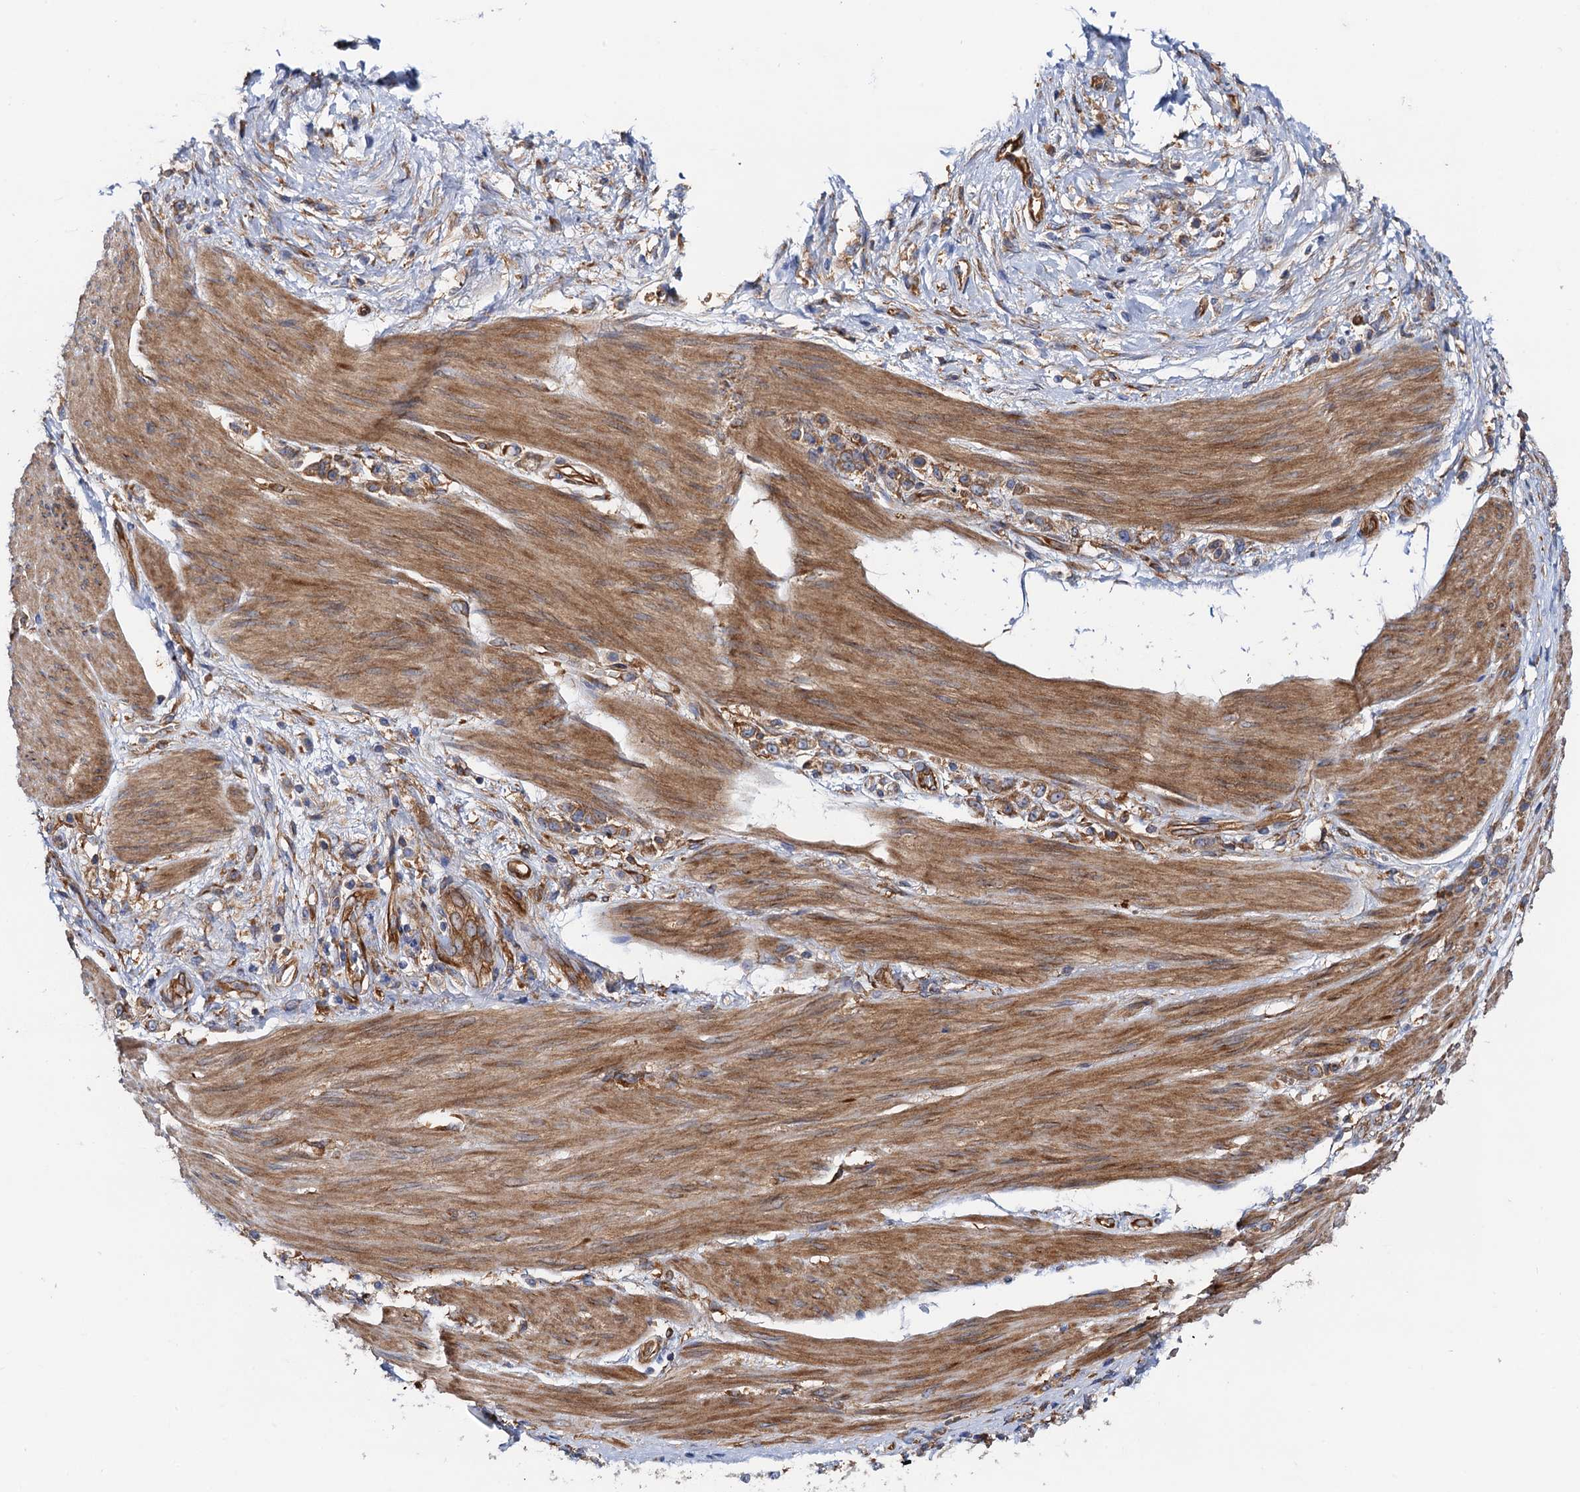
{"staining": {"intensity": "moderate", "quantity": ">75%", "location": "cytoplasmic/membranous"}, "tissue": "stomach cancer", "cell_type": "Tumor cells", "image_type": "cancer", "snomed": [{"axis": "morphology", "description": "Adenocarcinoma, NOS"}, {"axis": "topography", "description": "Stomach"}], "caption": "This photomicrograph reveals immunohistochemistry staining of human stomach cancer (adenocarcinoma), with medium moderate cytoplasmic/membranous staining in about >75% of tumor cells.", "gene": "MRPL48", "patient": {"sex": "female", "age": 60}}